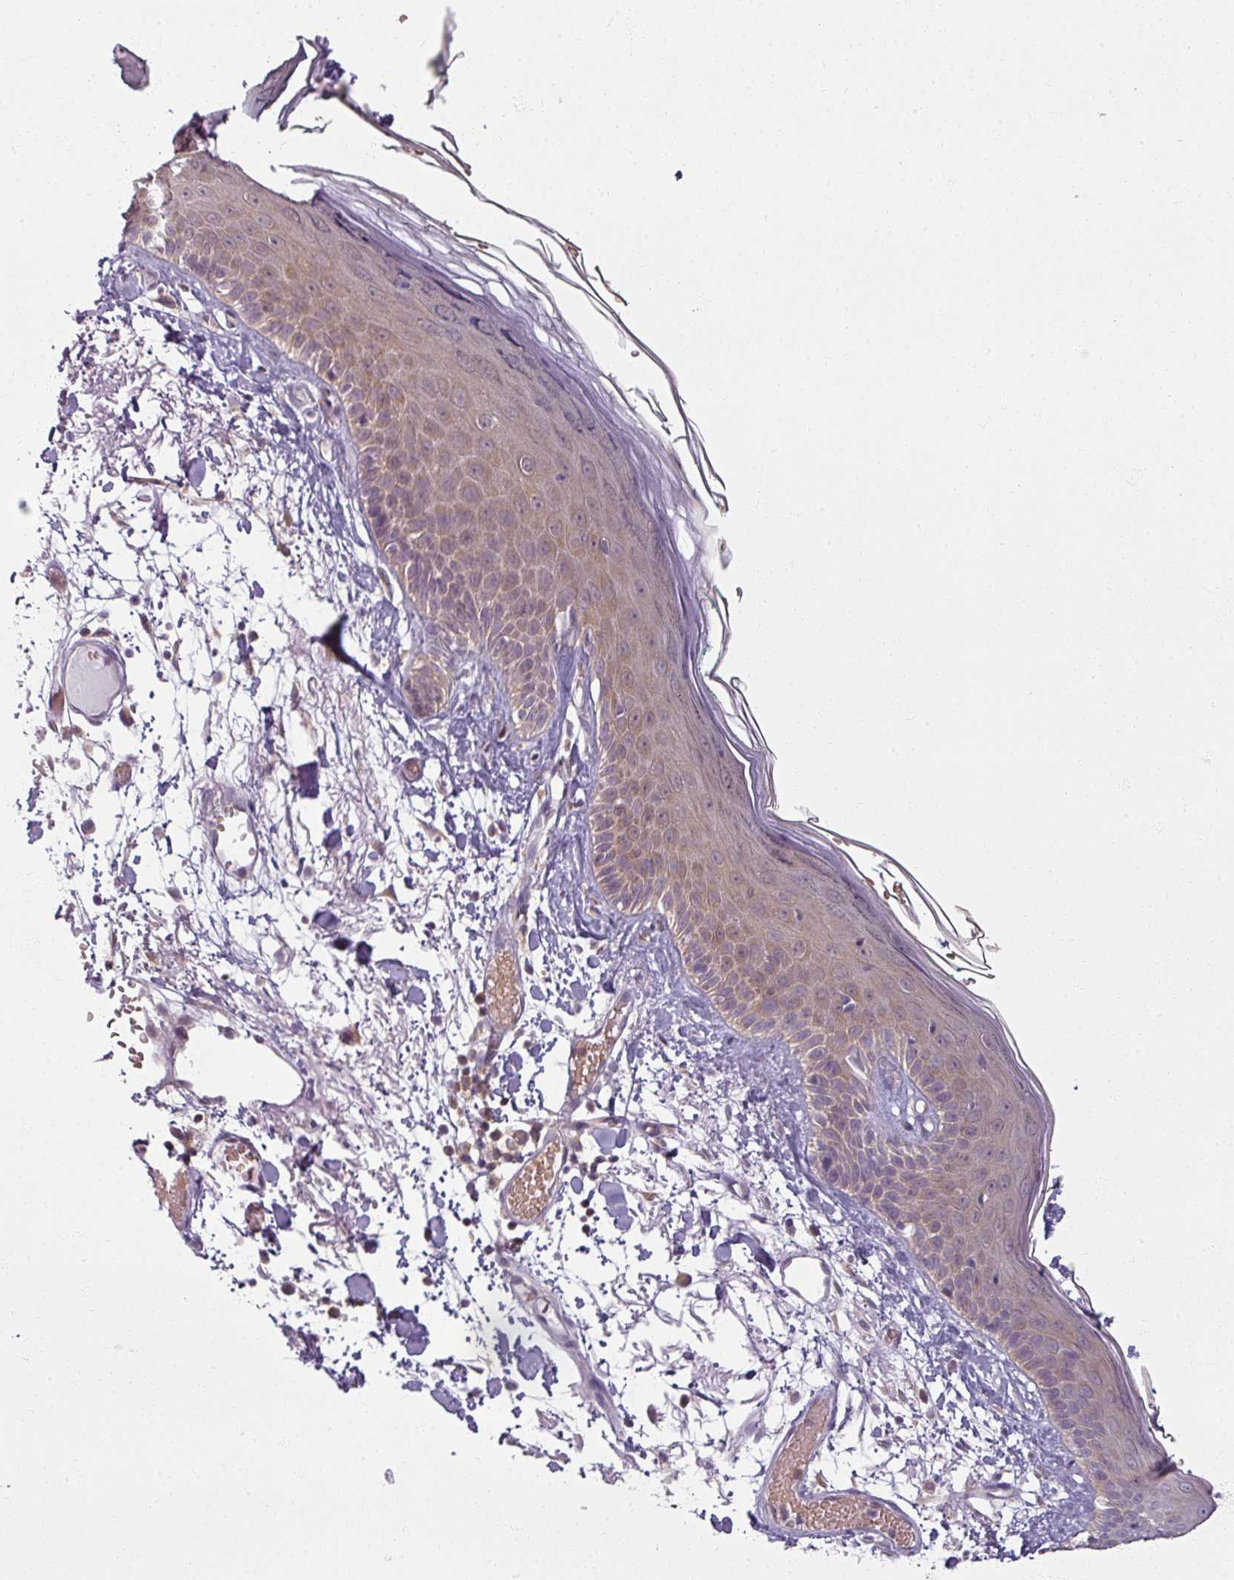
{"staining": {"intensity": "negative", "quantity": "none", "location": "none"}, "tissue": "skin", "cell_type": "Fibroblasts", "image_type": "normal", "snomed": [{"axis": "morphology", "description": "Normal tissue, NOS"}, {"axis": "topography", "description": "Skin"}], "caption": "An image of human skin is negative for staining in fibroblasts. (DAB IHC with hematoxylin counter stain).", "gene": "AGPAT4", "patient": {"sex": "male", "age": 79}}